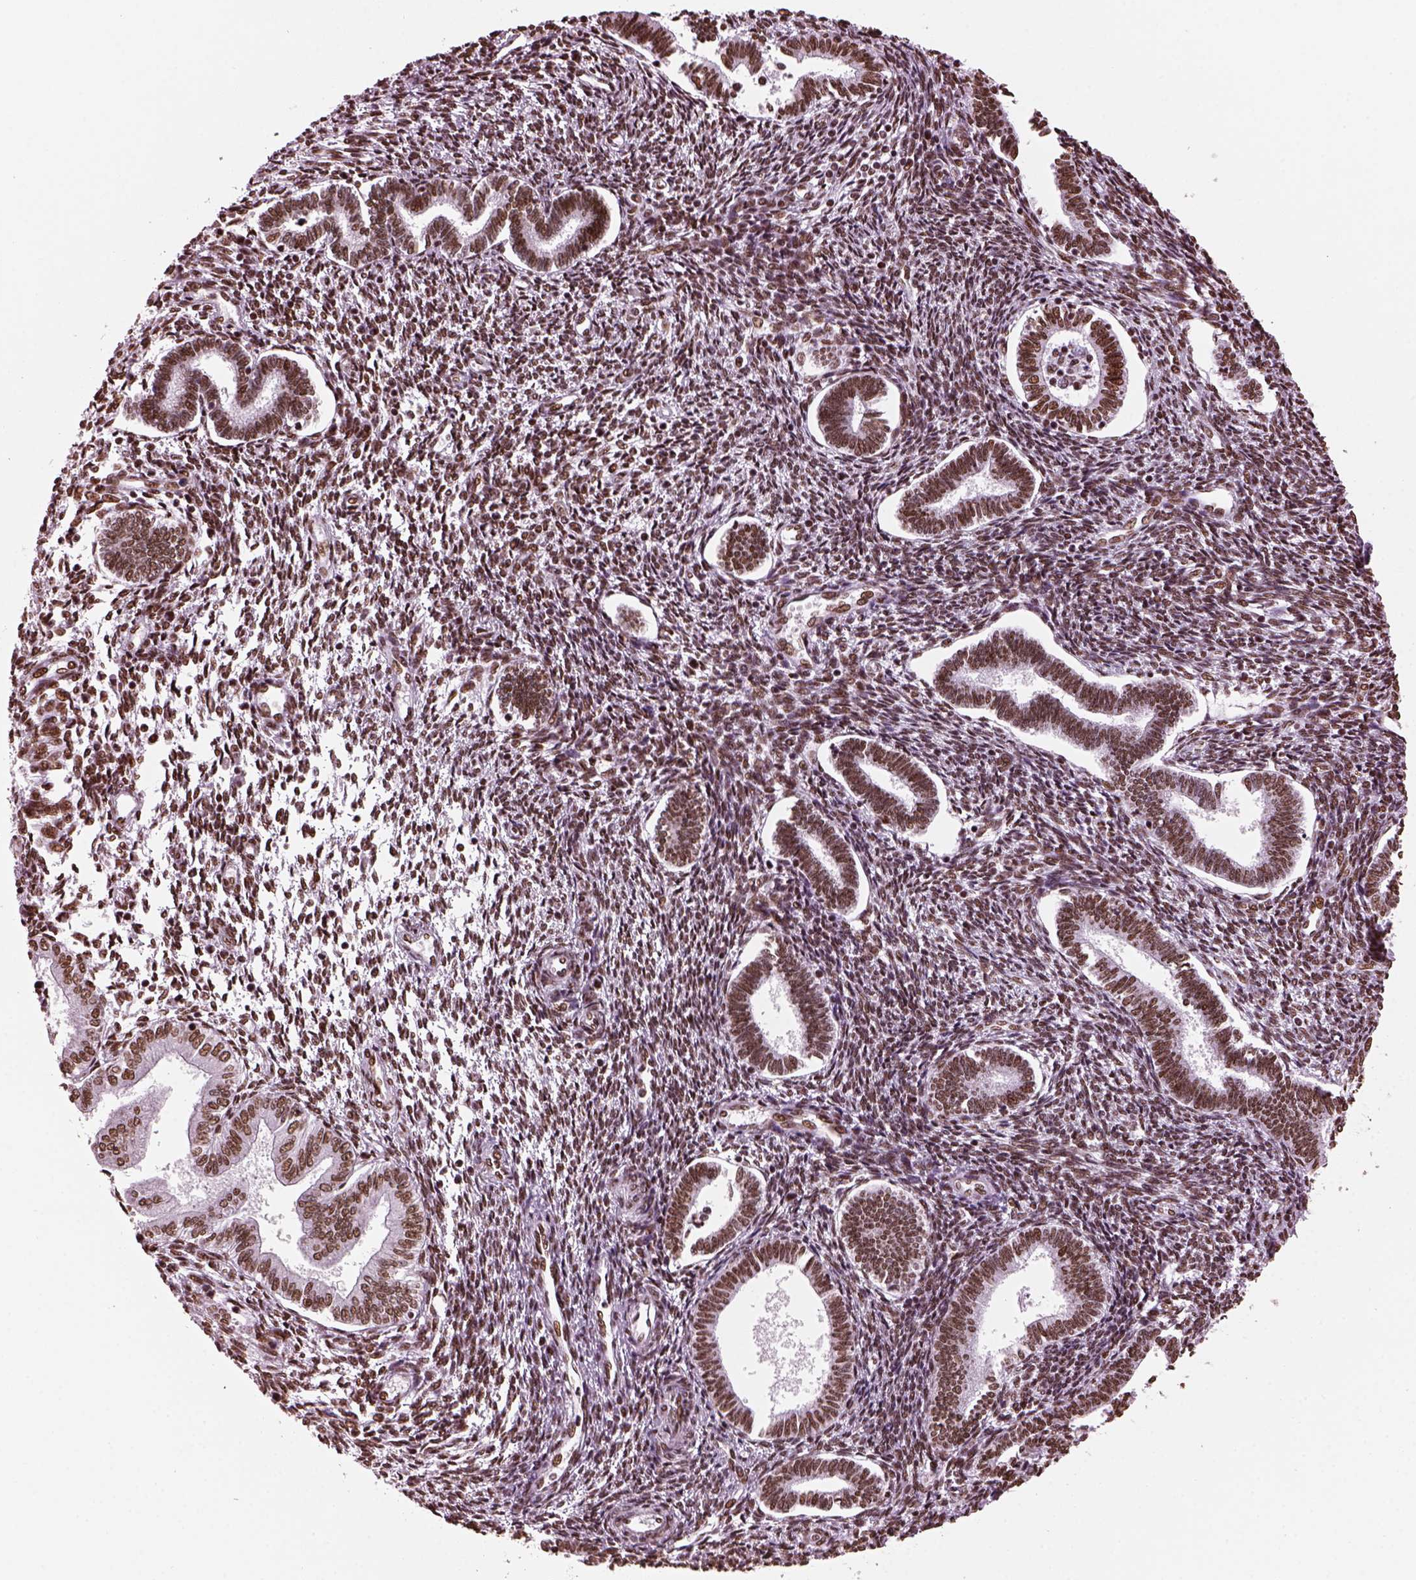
{"staining": {"intensity": "moderate", "quantity": ">75%", "location": "nuclear"}, "tissue": "endometrium", "cell_type": "Cells in endometrial stroma", "image_type": "normal", "snomed": [{"axis": "morphology", "description": "Normal tissue, NOS"}, {"axis": "topography", "description": "Endometrium"}], "caption": "Immunohistochemistry photomicrograph of normal endometrium: human endometrium stained using immunohistochemistry reveals medium levels of moderate protein expression localized specifically in the nuclear of cells in endometrial stroma, appearing as a nuclear brown color.", "gene": "CBFA2T3", "patient": {"sex": "female", "age": 42}}